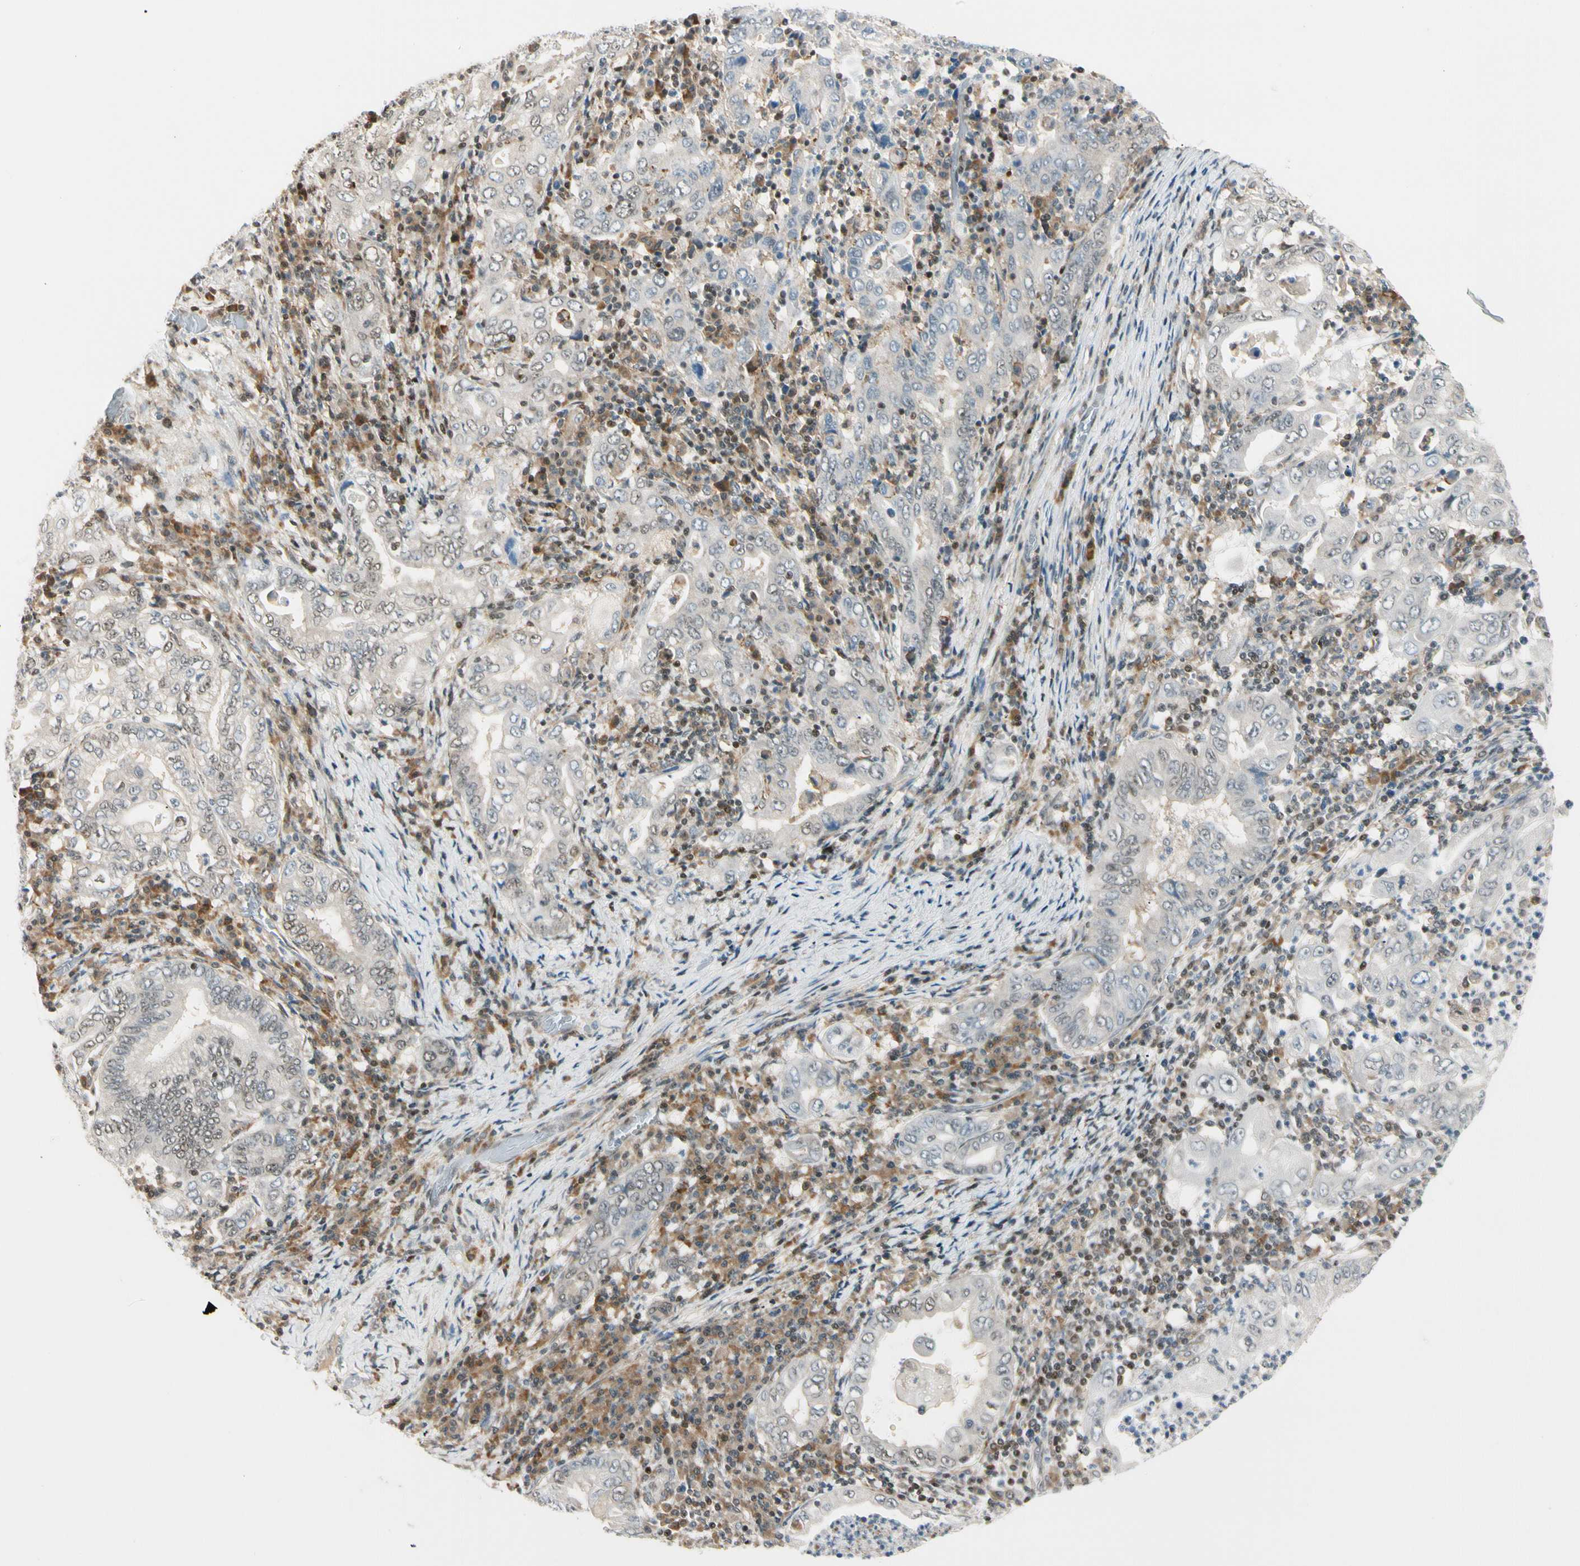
{"staining": {"intensity": "negative", "quantity": "none", "location": "none"}, "tissue": "stomach cancer", "cell_type": "Tumor cells", "image_type": "cancer", "snomed": [{"axis": "morphology", "description": "Normal tissue, NOS"}, {"axis": "morphology", "description": "Adenocarcinoma, NOS"}, {"axis": "topography", "description": "Esophagus"}, {"axis": "topography", "description": "Stomach, upper"}, {"axis": "topography", "description": "Peripheral nerve tissue"}], "caption": "Stomach cancer was stained to show a protein in brown. There is no significant staining in tumor cells.", "gene": "DAXX", "patient": {"sex": "male", "age": 62}}